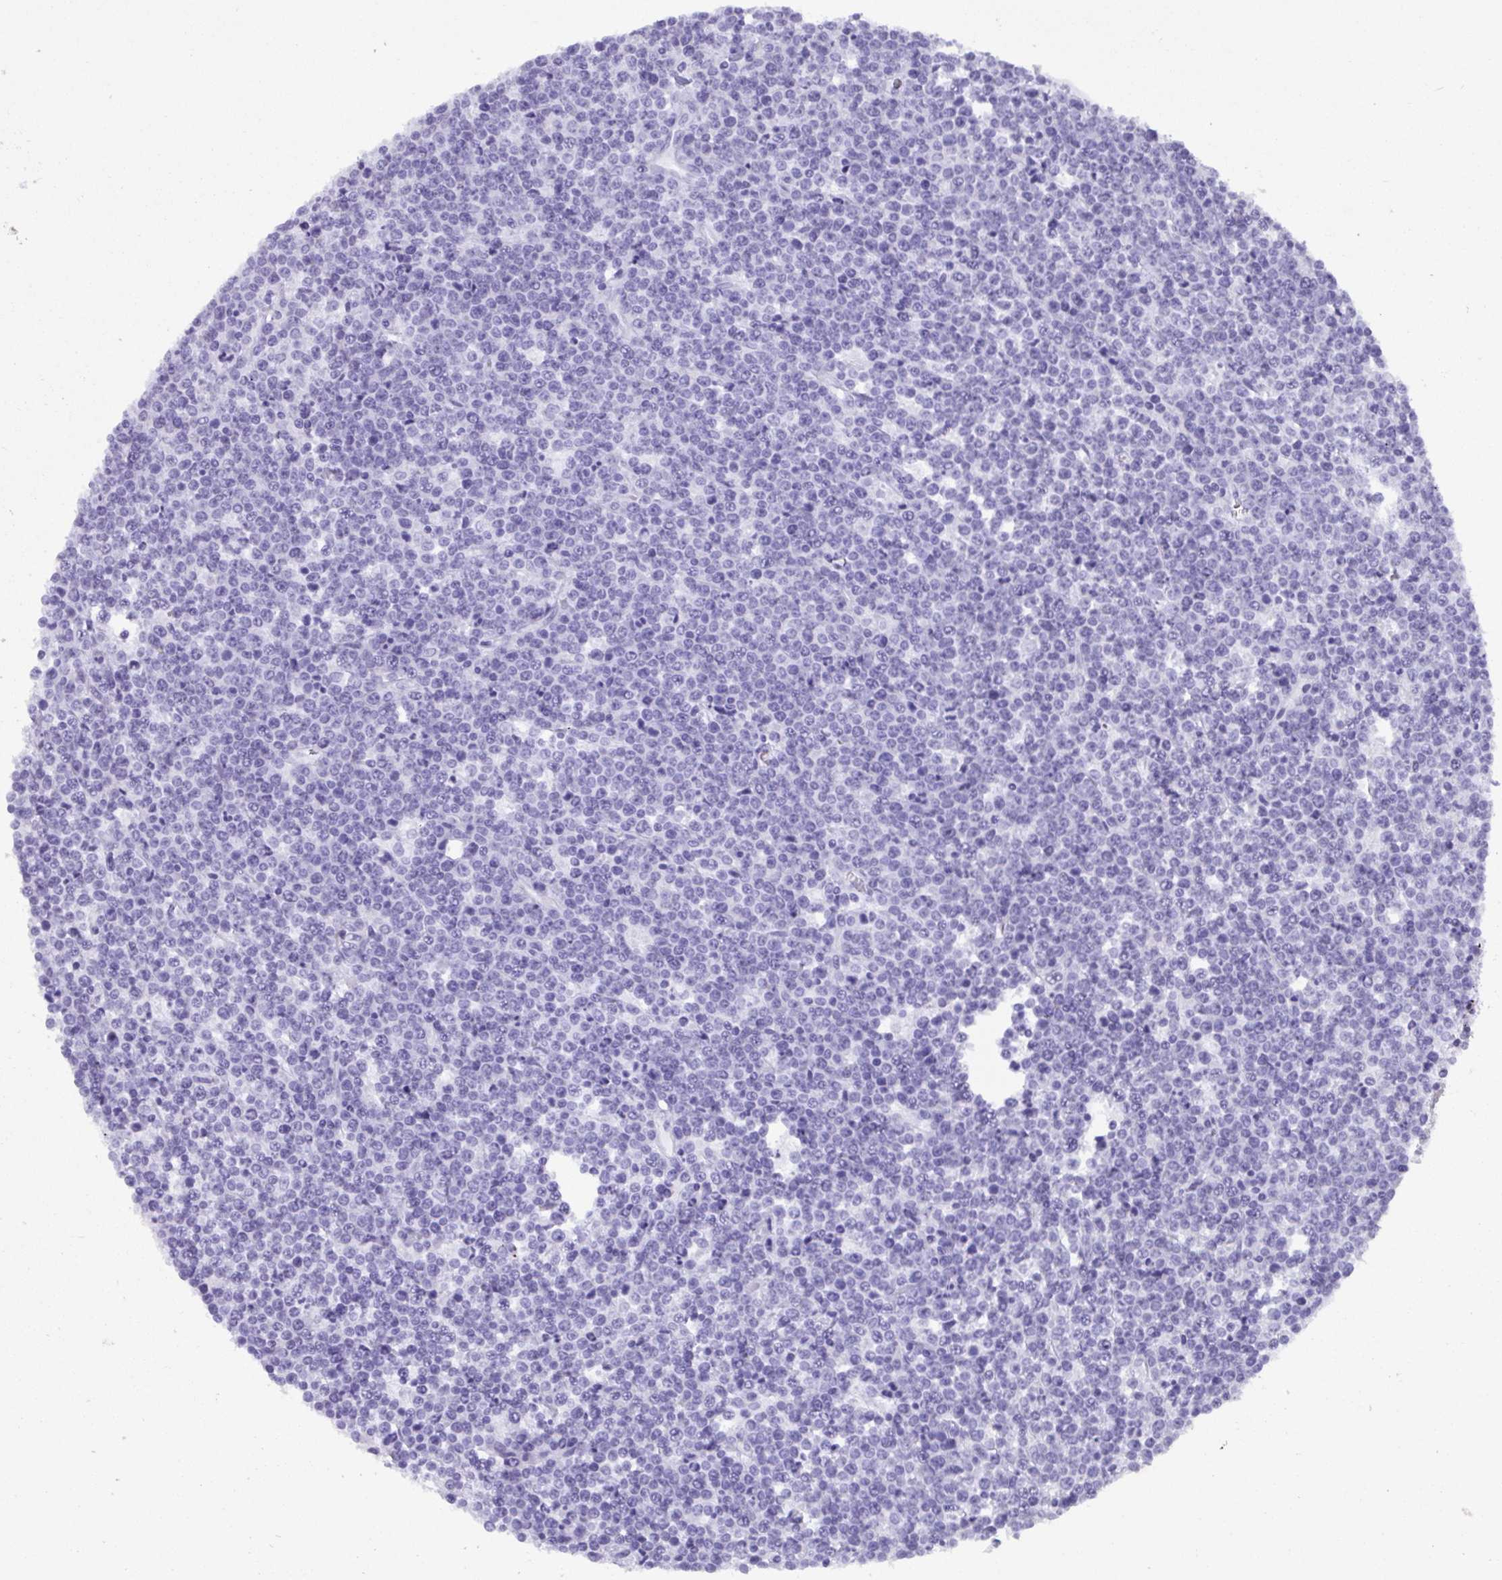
{"staining": {"intensity": "negative", "quantity": "none", "location": "none"}, "tissue": "lymphoma", "cell_type": "Tumor cells", "image_type": "cancer", "snomed": [{"axis": "morphology", "description": "Malignant lymphoma, non-Hodgkin's type, High grade"}, {"axis": "topography", "description": "Ovary"}], "caption": "DAB immunohistochemical staining of human lymphoma exhibits no significant positivity in tumor cells. (Brightfield microscopy of DAB immunohistochemistry at high magnification).", "gene": "C4orf33", "patient": {"sex": "female", "age": 56}}